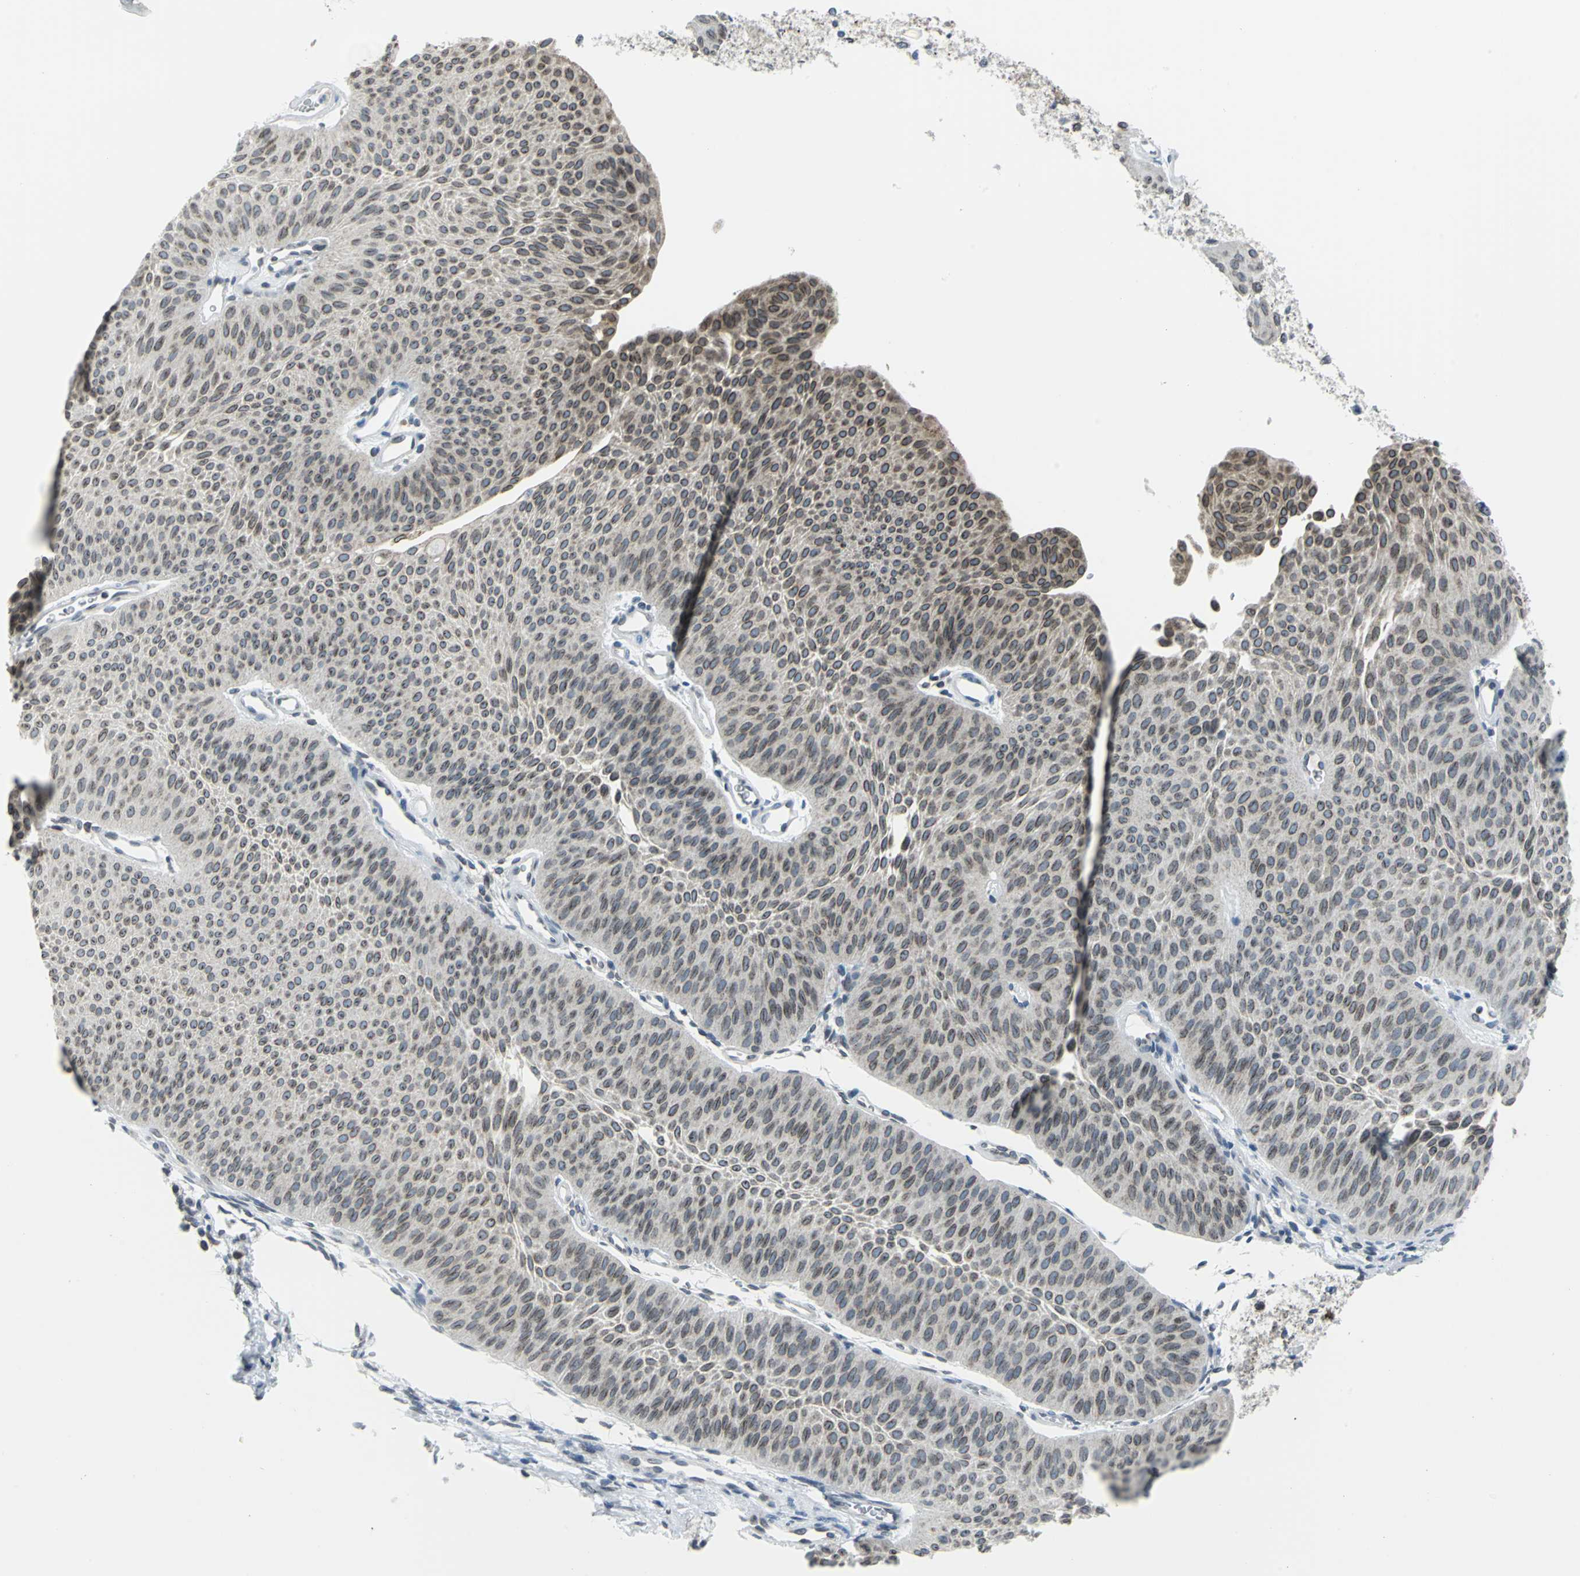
{"staining": {"intensity": "weak", "quantity": ">75%", "location": "cytoplasmic/membranous,nuclear"}, "tissue": "urothelial cancer", "cell_type": "Tumor cells", "image_type": "cancer", "snomed": [{"axis": "morphology", "description": "Urothelial carcinoma, Low grade"}, {"axis": "topography", "description": "Urinary bladder"}], "caption": "This micrograph demonstrates urothelial carcinoma (low-grade) stained with immunohistochemistry (IHC) to label a protein in brown. The cytoplasmic/membranous and nuclear of tumor cells show weak positivity for the protein. Nuclei are counter-stained blue.", "gene": "SNUPN", "patient": {"sex": "female", "age": 60}}